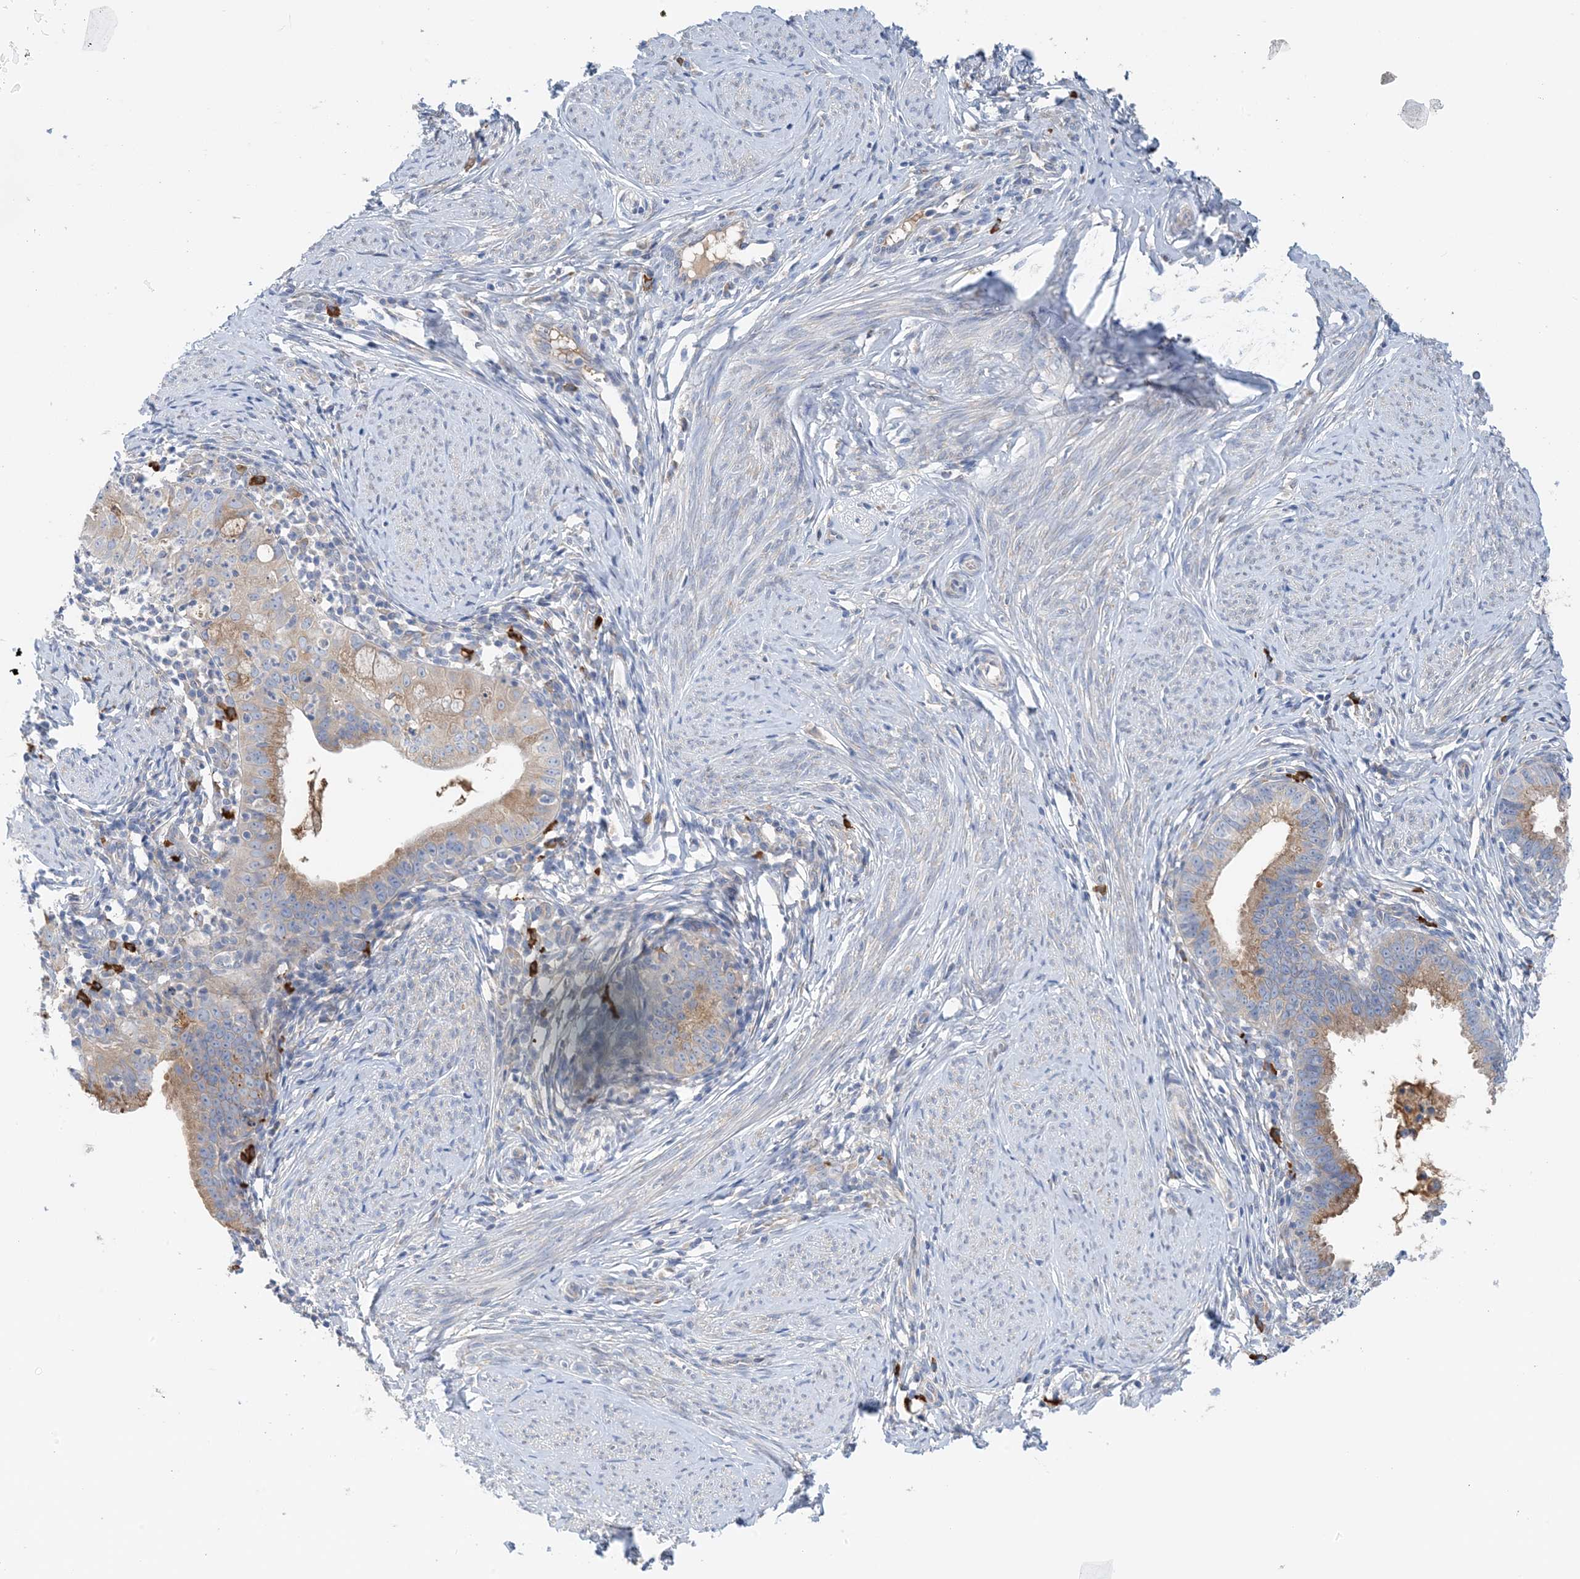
{"staining": {"intensity": "moderate", "quantity": "<25%", "location": "cytoplasmic/membranous"}, "tissue": "cervical cancer", "cell_type": "Tumor cells", "image_type": "cancer", "snomed": [{"axis": "morphology", "description": "Adenocarcinoma, NOS"}, {"axis": "topography", "description": "Cervix"}], "caption": "Immunohistochemistry micrograph of adenocarcinoma (cervical) stained for a protein (brown), which shows low levels of moderate cytoplasmic/membranous positivity in about <25% of tumor cells.", "gene": "SLC5A11", "patient": {"sex": "female", "age": 36}}